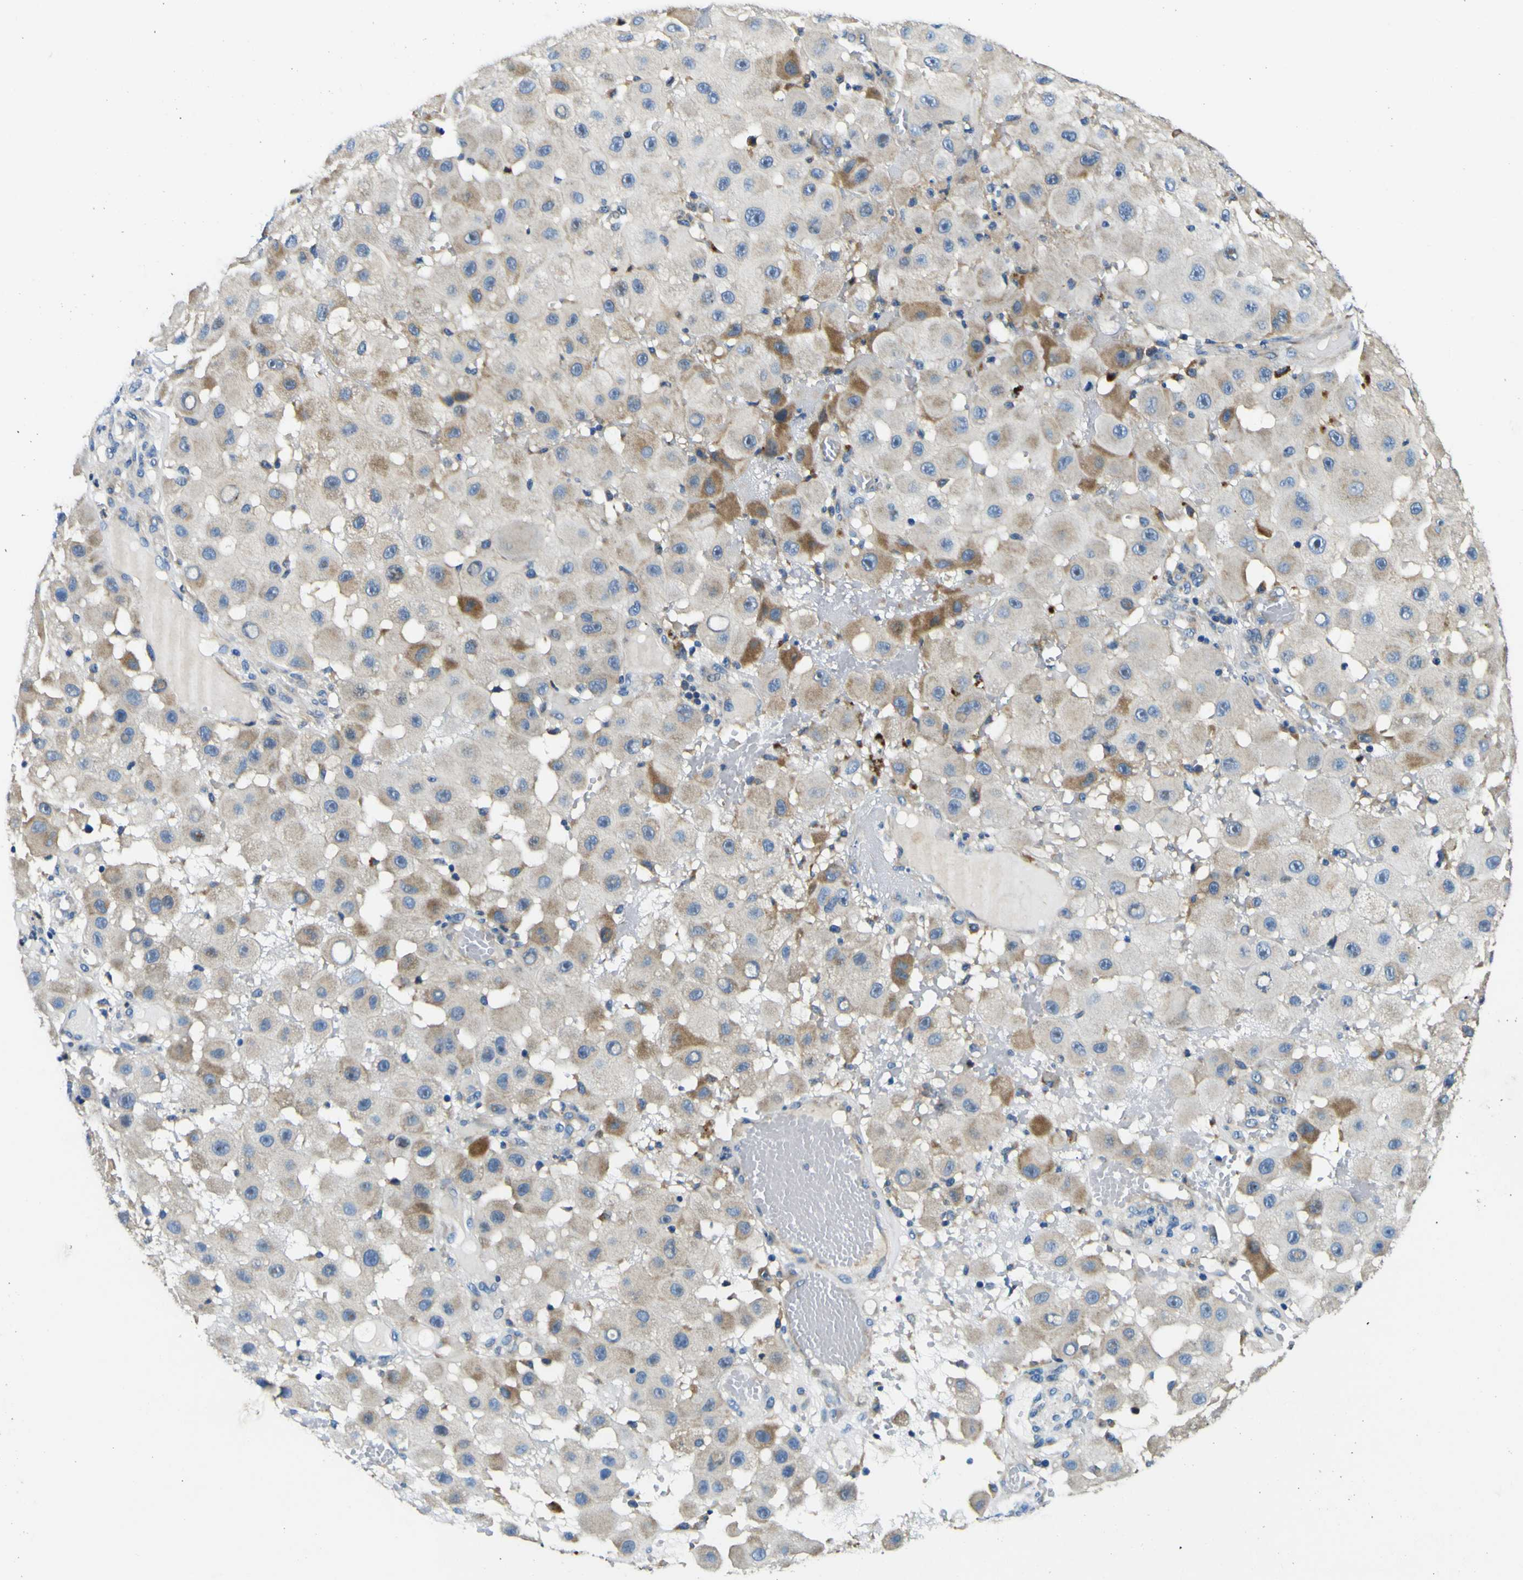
{"staining": {"intensity": "negative", "quantity": "none", "location": "none"}, "tissue": "melanoma", "cell_type": "Tumor cells", "image_type": "cancer", "snomed": [{"axis": "morphology", "description": "Malignant melanoma, NOS"}, {"axis": "topography", "description": "Skin"}], "caption": "Immunohistochemical staining of melanoma shows no significant expression in tumor cells.", "gene": "CLSTN1", "patient": {"sex": "female", "age": 81}}